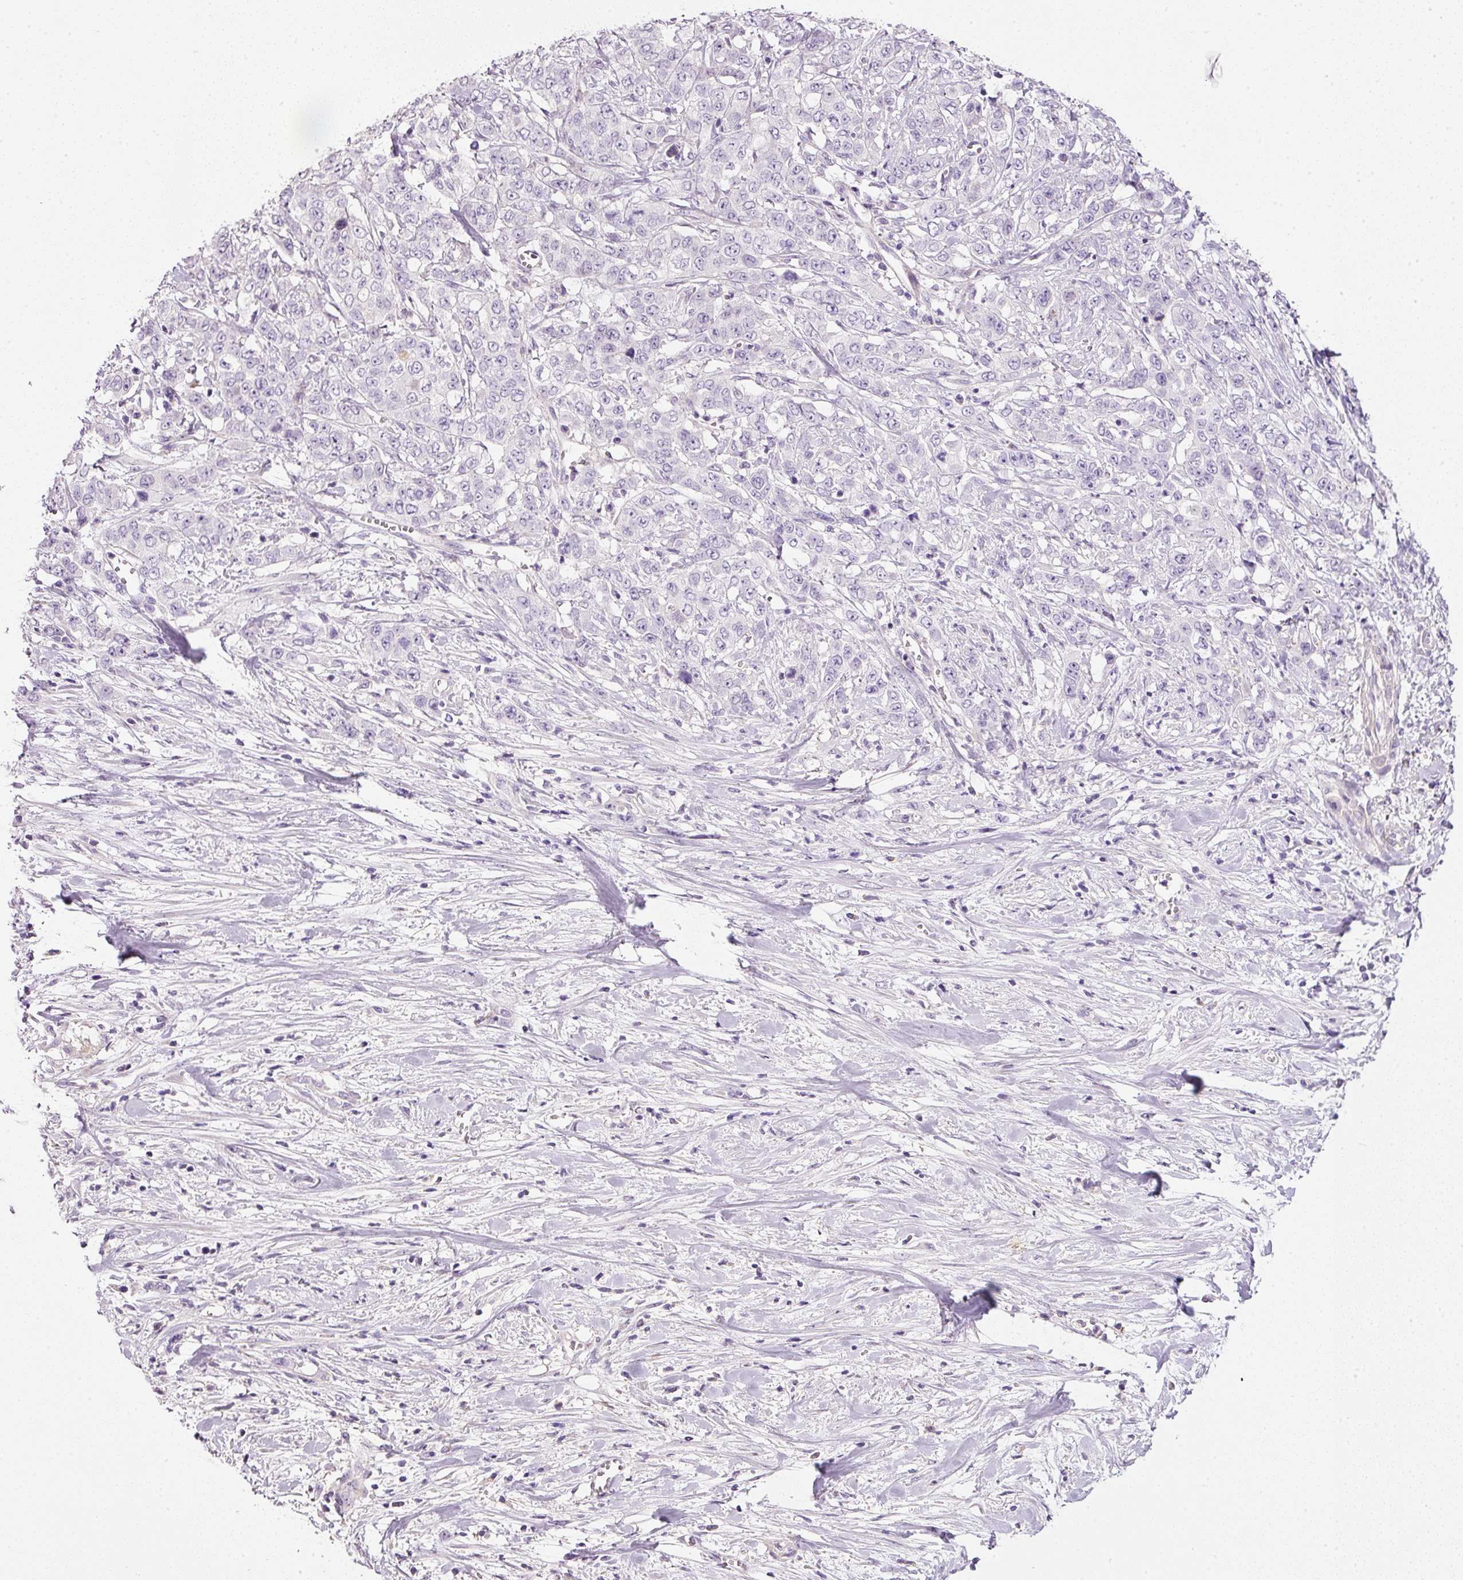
{"staining": {"intensity": "negative", "quantity": "none", "location": "none"}, "tissue": "stomach cancer", "cell_type": "Tumor cells", "image_type": "cancer", "snomed": [{"axis": "morphology", "description": "Adenocarcinoma, NOS"}, {"axis": "topography", "description": "Stomach, upper"}], "caption": "Photomicrograph shows no protein positivity in tumor cells of adenocarcinoma (stomach) tissue. (Stains: DAB IHC with hematoxylin counter stain, Microscopy: brightfield microscopy at high magnification).", "gene": "KPNA5", "patient": {"sex": "male", "age": 62}}